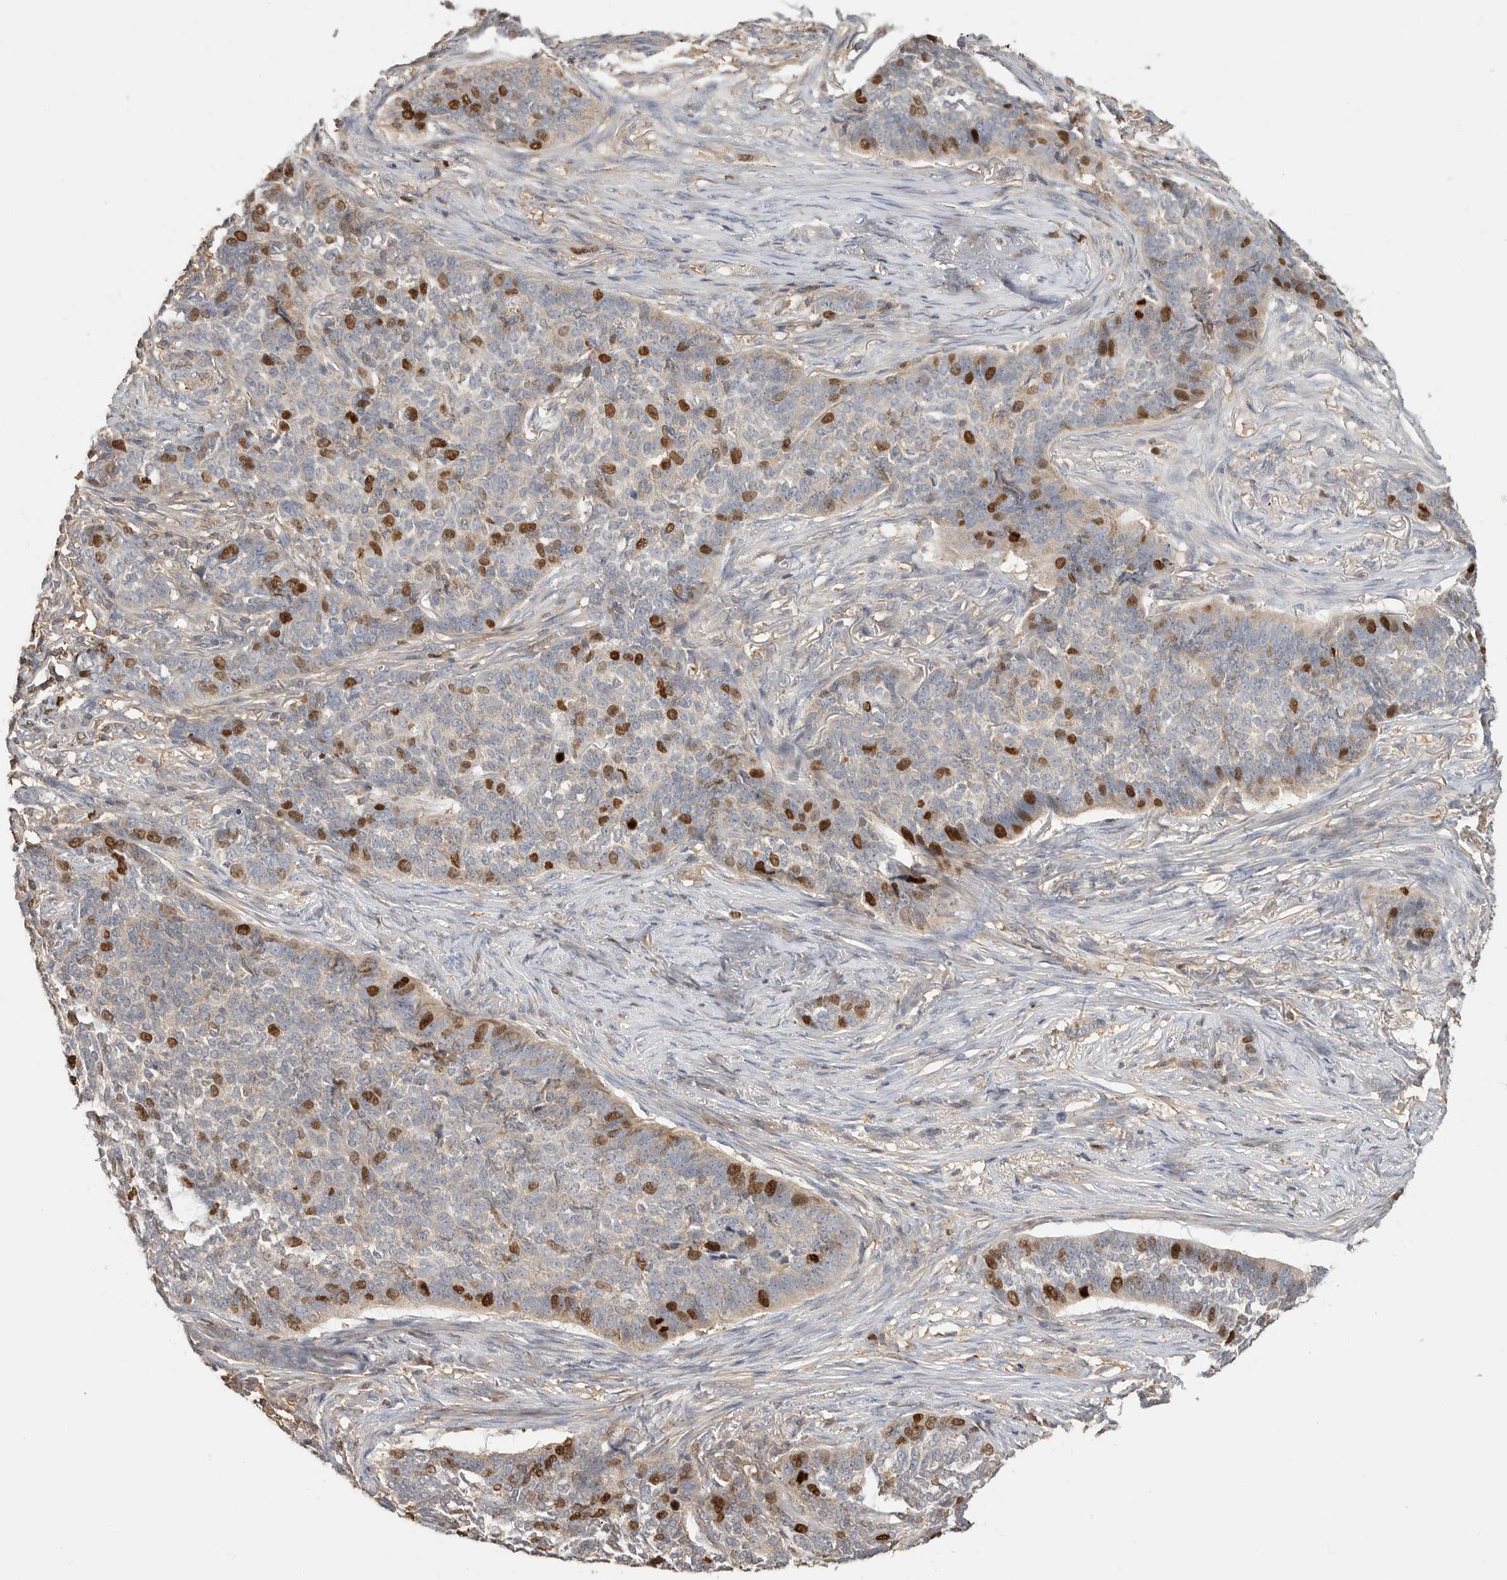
{"staining": {"intensity": "strong", "quantity": "<25%", "location": "nuclear"}, "tissue": "skin cancer", "cell_type": "Tumor cells", "image_type": "cancer", "snomed": [{"axis": "morphology", "description": "Basal cell carcinoma"}, {"axis": "topography", "description": "Skin"}], "caption": "Skin cancer (basal cell carcinoma) stained for a protein (brown) shows strong nuclear positive positivity in approximately <25% of tumor cells.", "gene": "TOP2A", "patient": {"sex": "male", "age": 85}}